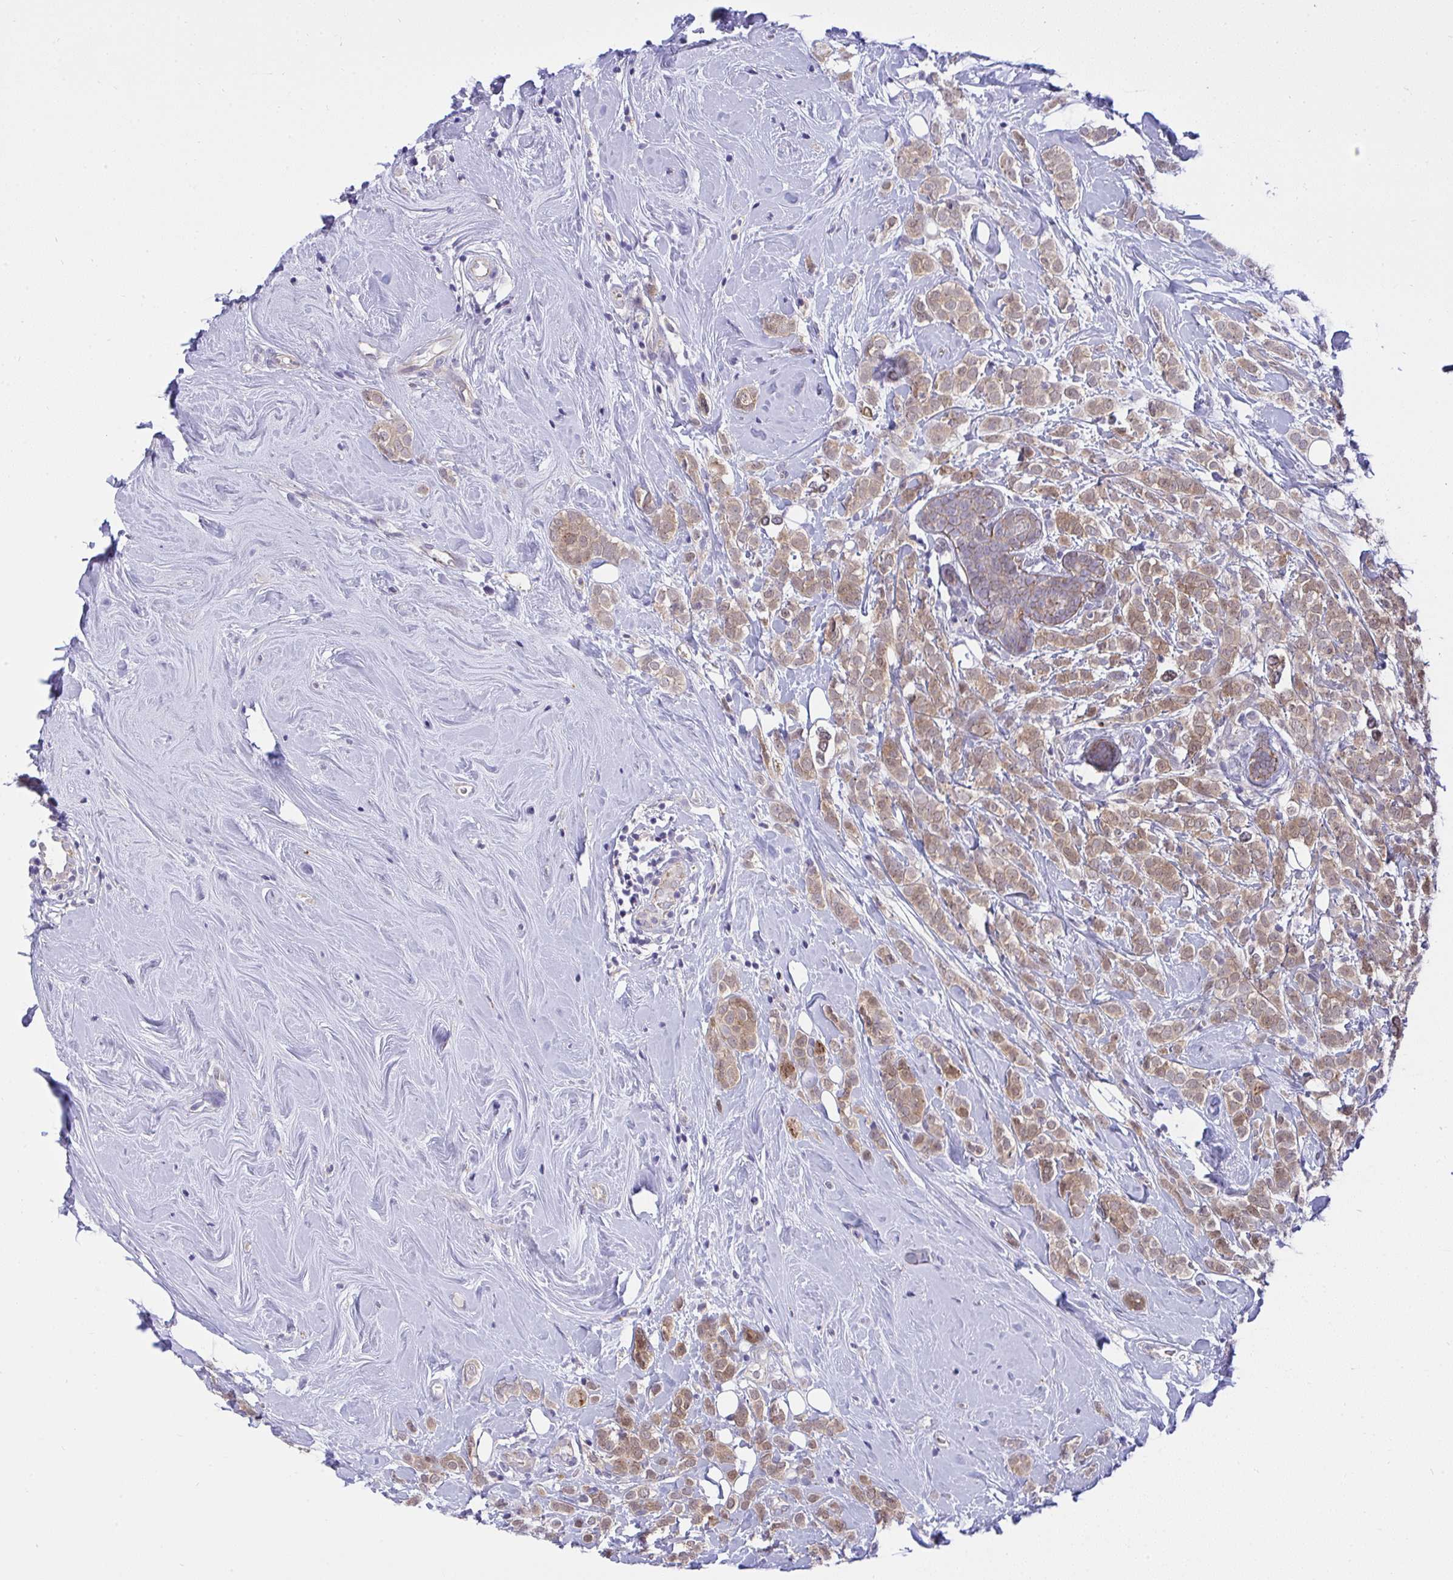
{"staining": {"intensity": "moderate", "quantity": ">75%", "location": "cytoplasmic/membranous,nuclear"}, "tissue": "breast cancer", "cell_type": "Tumor cells", "image_type": "cancer", "snomed": [{"axis": "morphology", "description": "Lobular carcinoma"}, {"axis": "topography", "description": "Breast"}], "caption": "The image shows a brown stain indicating the presence of a protein in the cytoplasmic/membranous and nuclear of tumor cells in breast lobular carcinoma.", "gene": "HOXD12", "patient": {"sex": "female", "age": 49}}